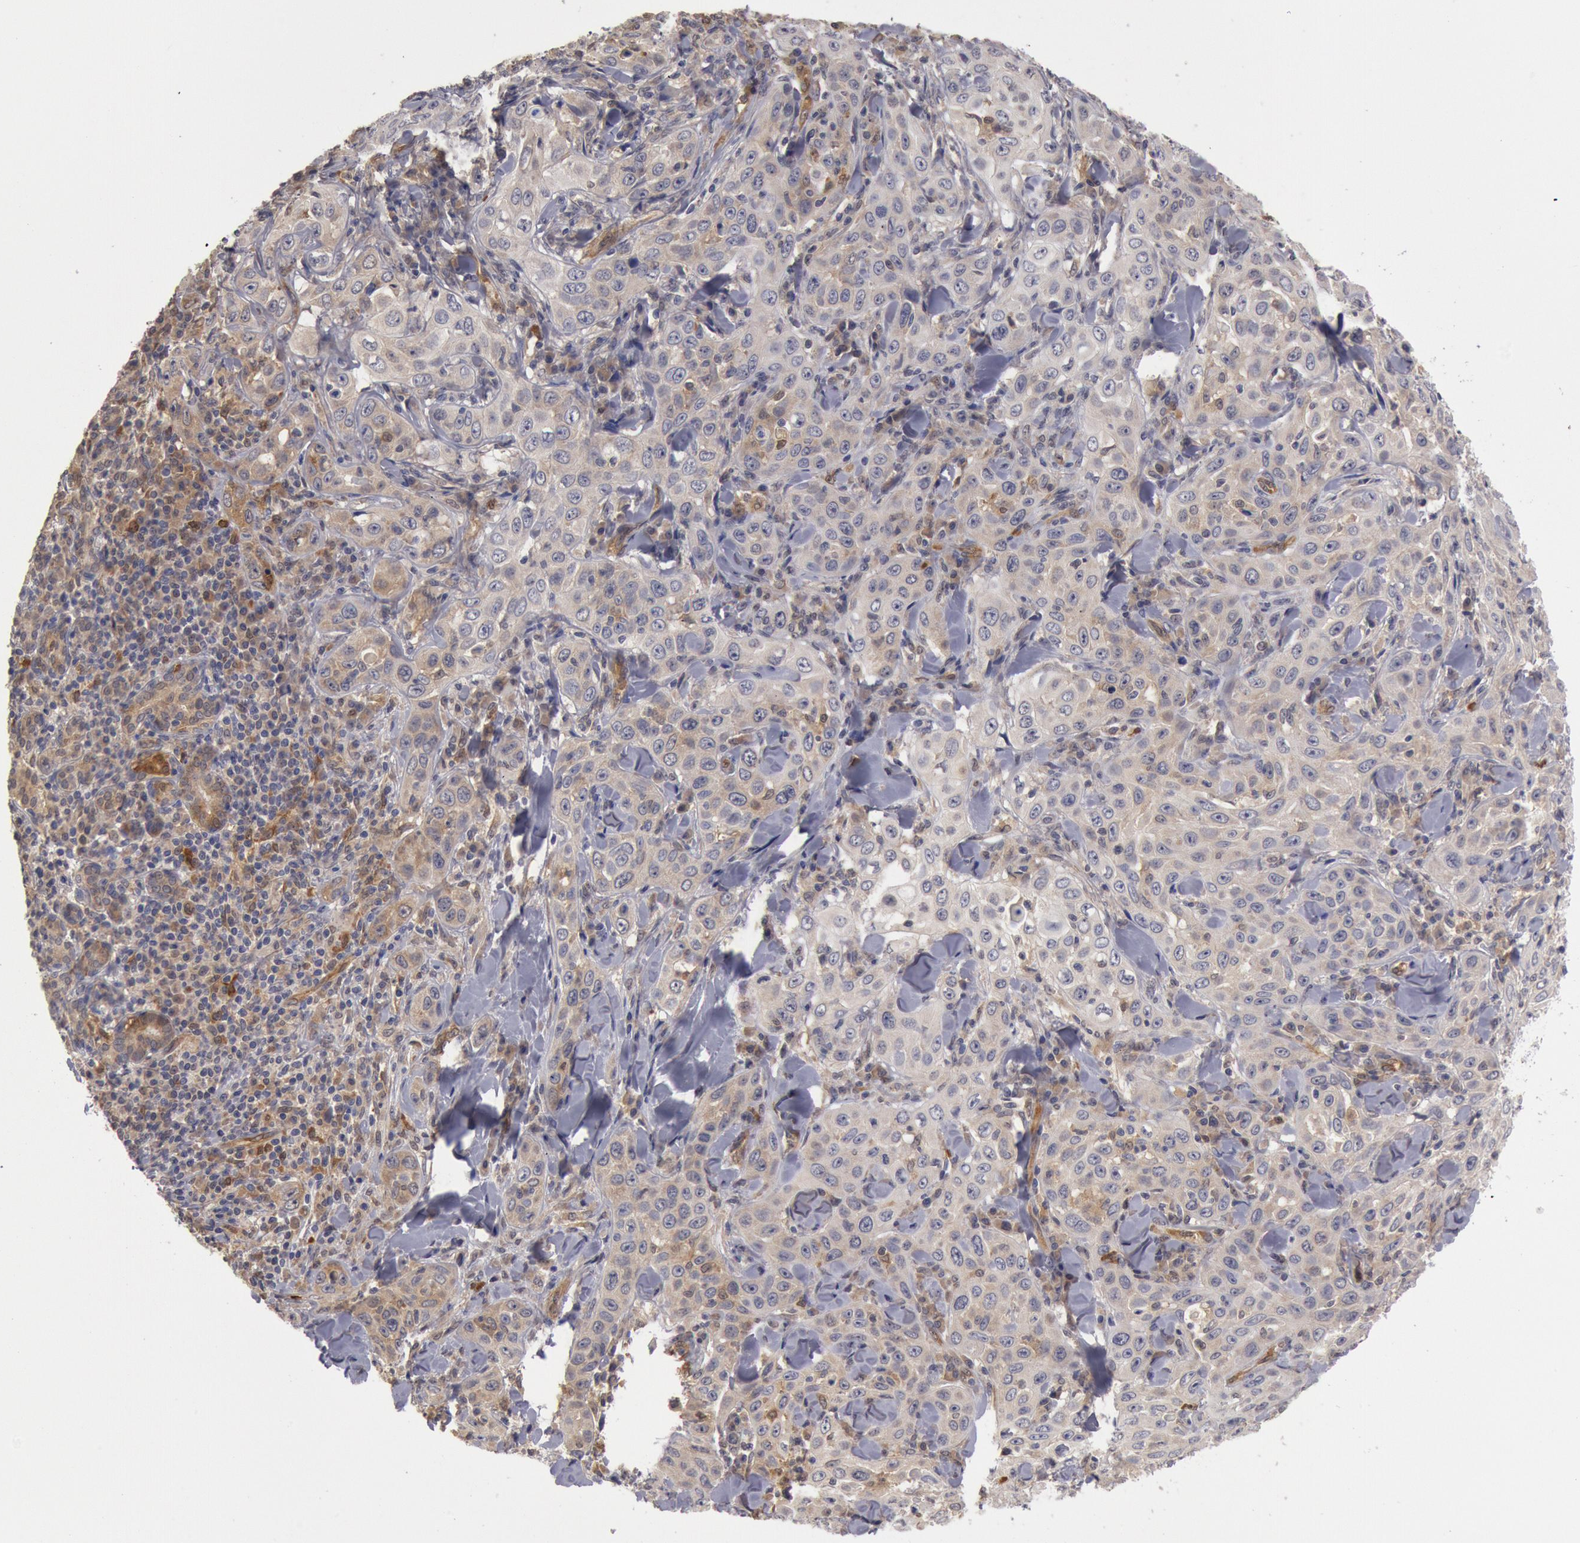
{"staining": {"intensity": "weak", "quantity": "<25%", "location": "cytoplasmic/membranous"}, "tissue": "skin cancer", "cell_type": "Tumor cells", "image_type": "cancer", "snomed": [{"axis": "morphology", "description": "Squamous cell carcinoma, NOS"}, {"axis": "topography", "description": "Skin"}], "caption": "This is an immunohistochemistry (IHC) photomicrograph of skin cancer (squamous cell carcinoma). There is no expression in tumor cells.", "gene": "DNAJA1", "patient": {"sex": "male", "age": 84}}